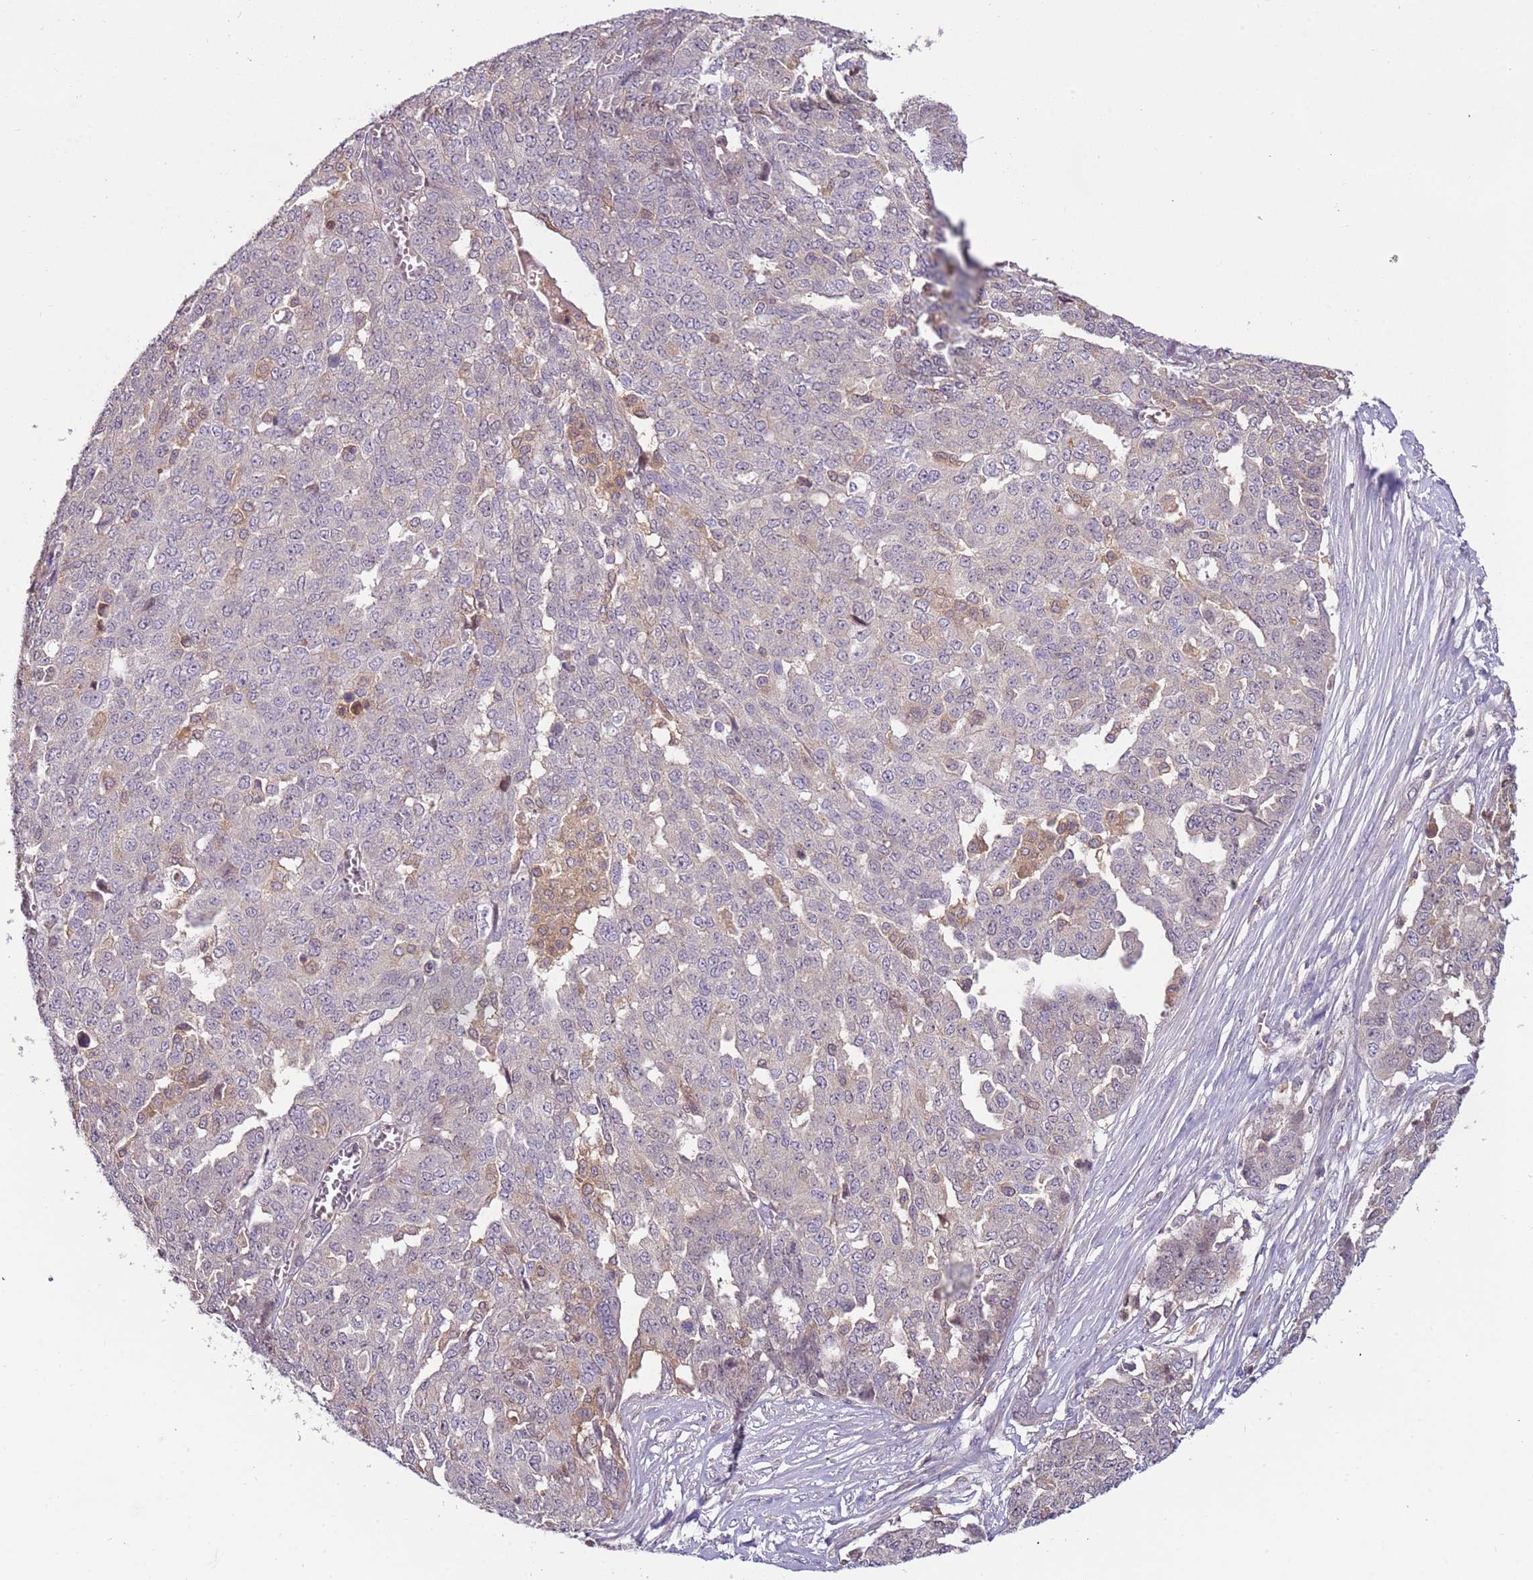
{"staining": {"intensity": "moderate", "quantity": "<25%", "location": "cytoplasmic/membranous"}, "tissue": "ovarian cancer", "cell_type": "Tumor cells", "image_type": "cancer", "snomed": [{"axis": "morphology", "description": "Cystadenocarcinoma, serous, NOS"}, {"axis": "topography", "description": "Soft tissue"}, {"axis": "topography", "description": "Ovary"}], "caption": "Immunohistochemical staining of human serous cystadenocarcinoma (ovarian) demonstrates low levels of moderate cytoplasmic/membranous protein staining in about <25% of tumor cells. (DAB IHC, brown staining for protein, blue staining for nuclei).", "gene": "ARHGAP5", "patient": {"sex": "female", "age": 57}}